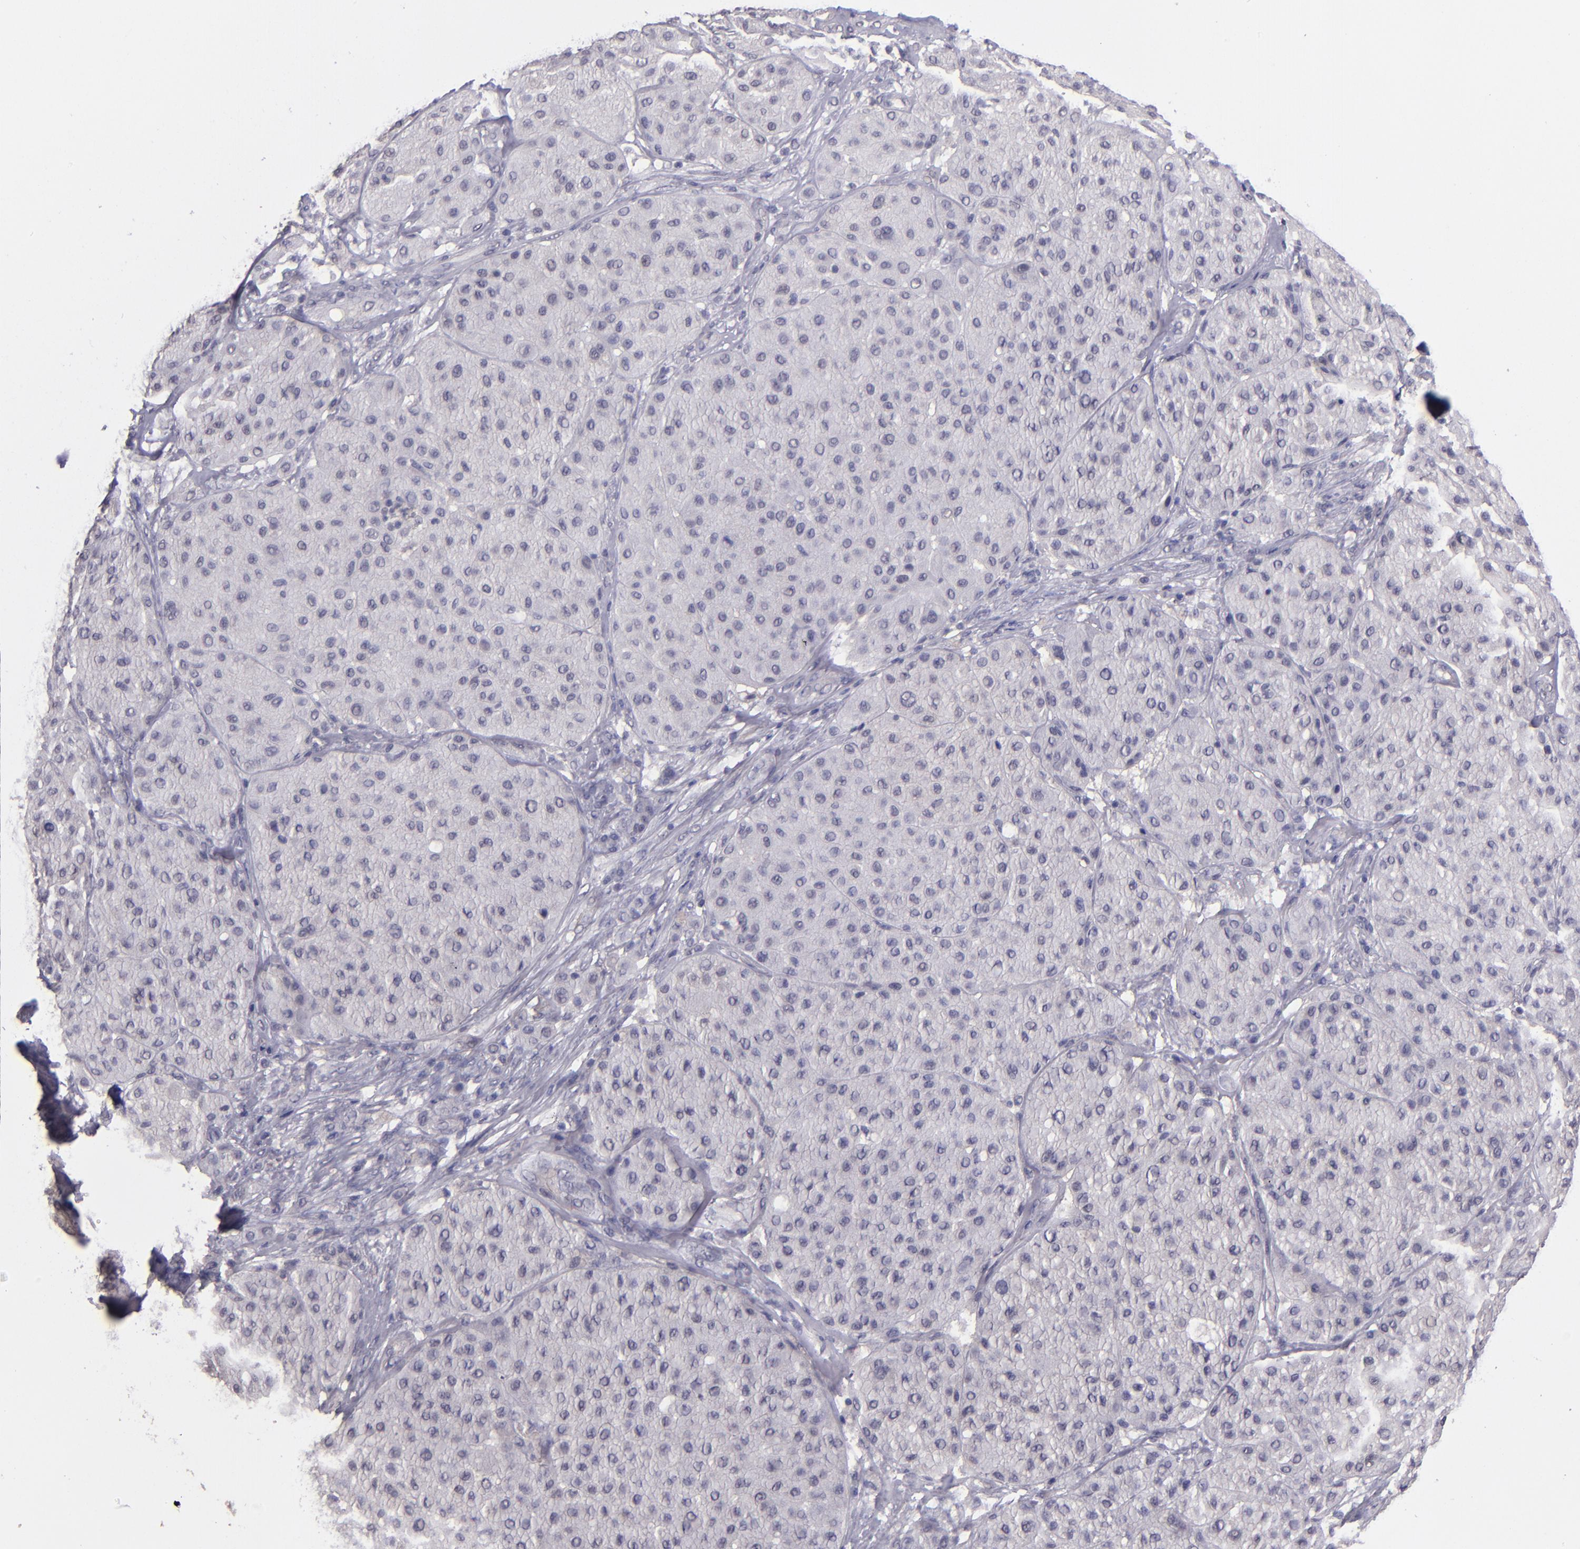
{"staining": {"intensity": "negative", "quantity": "none", "location": "none"}, "tissue": "melanoma", "cell_type": "Tumor cells", "image_type": "cancer", "snomed": [{"axis": "morphology", "description": "Normal tissue, NOS"}, {"axis": "morphology", "description": "Malignant melanoma, Metastatic site"}, {"axis": "topography", "description": "Skin"}], "caption": "High magnification brightfield microscopy of melanoma stained with DAB (3,3'-diaminobenzidine) (brown) and counterstained with hematoxylin (blue): tumor cells show no significant expression.", "gene": "CEBPE", "patient": {"sex": "male", "age": 41}}